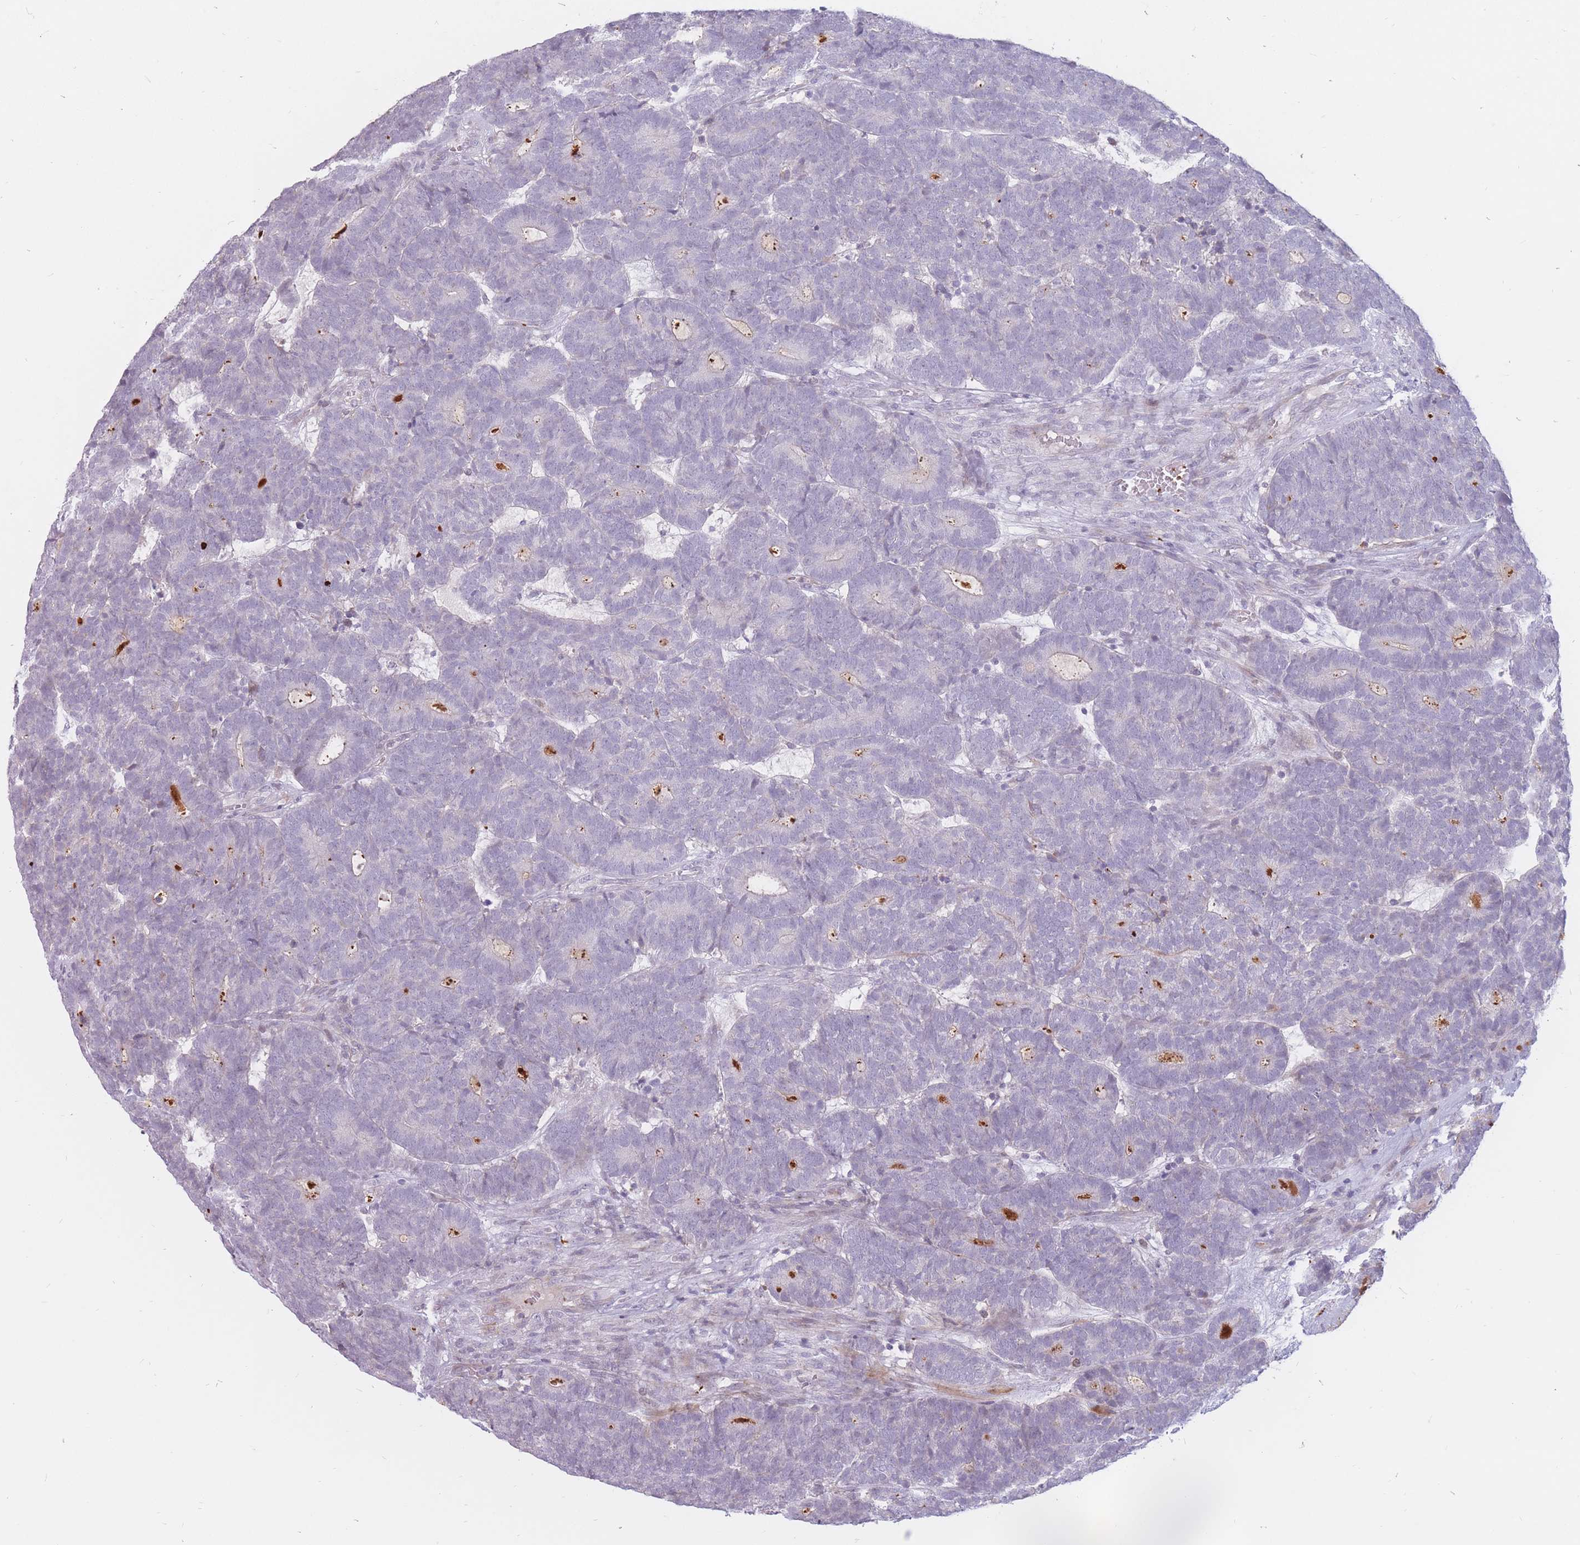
{"staining": {"intensity": "negative", "quantity": "none", "location": "none"}, "tissue": "head and neck cancer", "cell_type": "Tumor cells", "image_type": "cancer", "snomed": [{"axis": "morphology", "description": "Adenocarcinoma, NOS"}, {"axis": "topography", "description": "Head-Neck"}], "caption": "Immunohistochemistry of human head and neck cancer reveals no staining in tumor cells.", "gene": "PTGDR", "patient": {"sex": "female", "age": 81}}